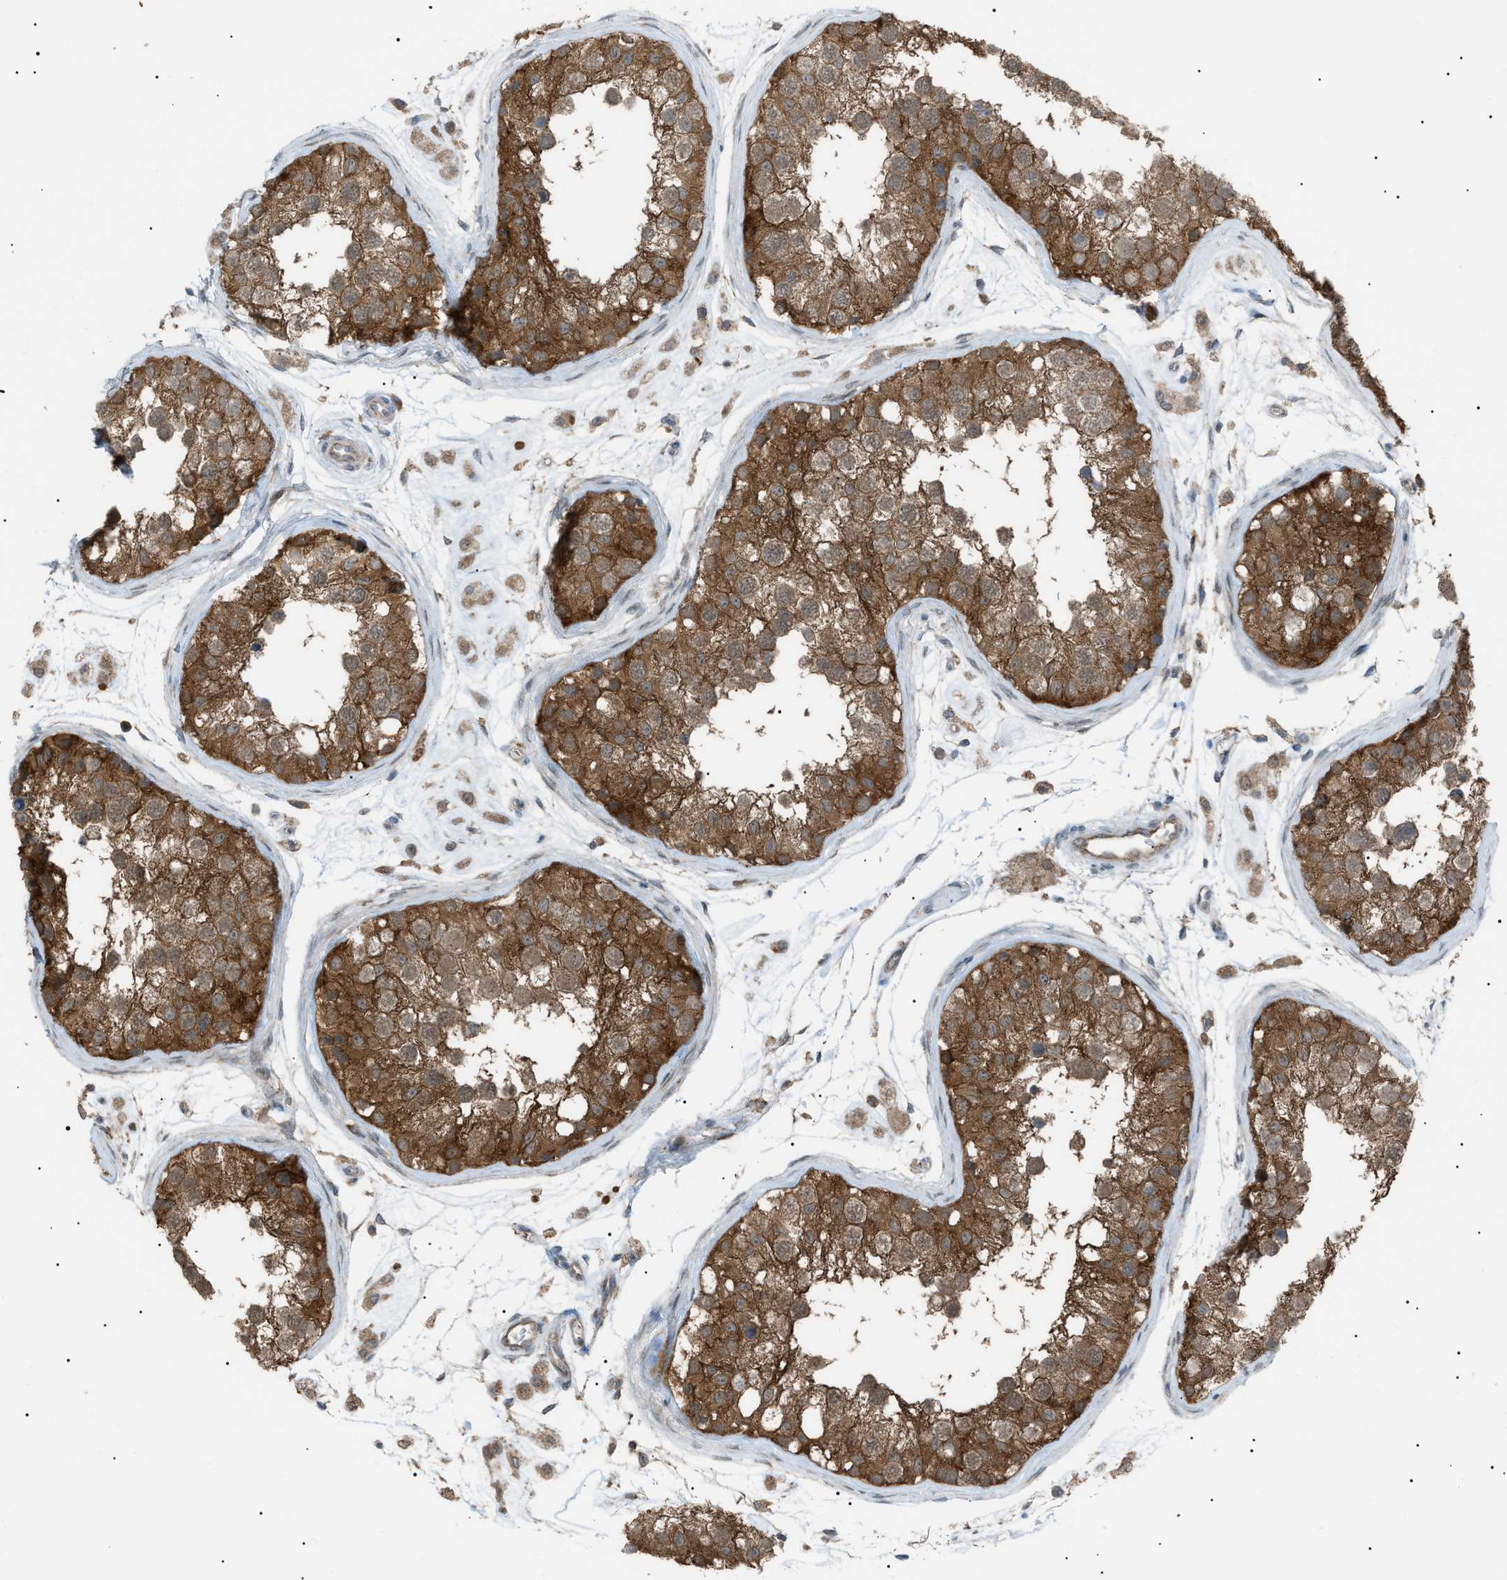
{"staining": {"intensity": "strong", "quantity": ">75%", "location": "cytoplasmic/membranous"}, "tissue": "testis", "cell_type": "Cells in seminiferous ducts", "image_type": "normal", "snomed": [{"axis": "morphology", "description": "Normal tissue, NOS"}, {"axis": "morphology", "description": "Adenocarcinoma, metastatic, NOS"}, {"axis": "topography", "description": "Testis"}], "caption": "About >75% of cells in seminiferous ducts in unremarkable human testis reveal strong cytoplasmic/membranous protein staining as visualized by brown immunohistochemical staining.", "gene": "LPIN2", "patient": {"sex": "male", "age": 26}}